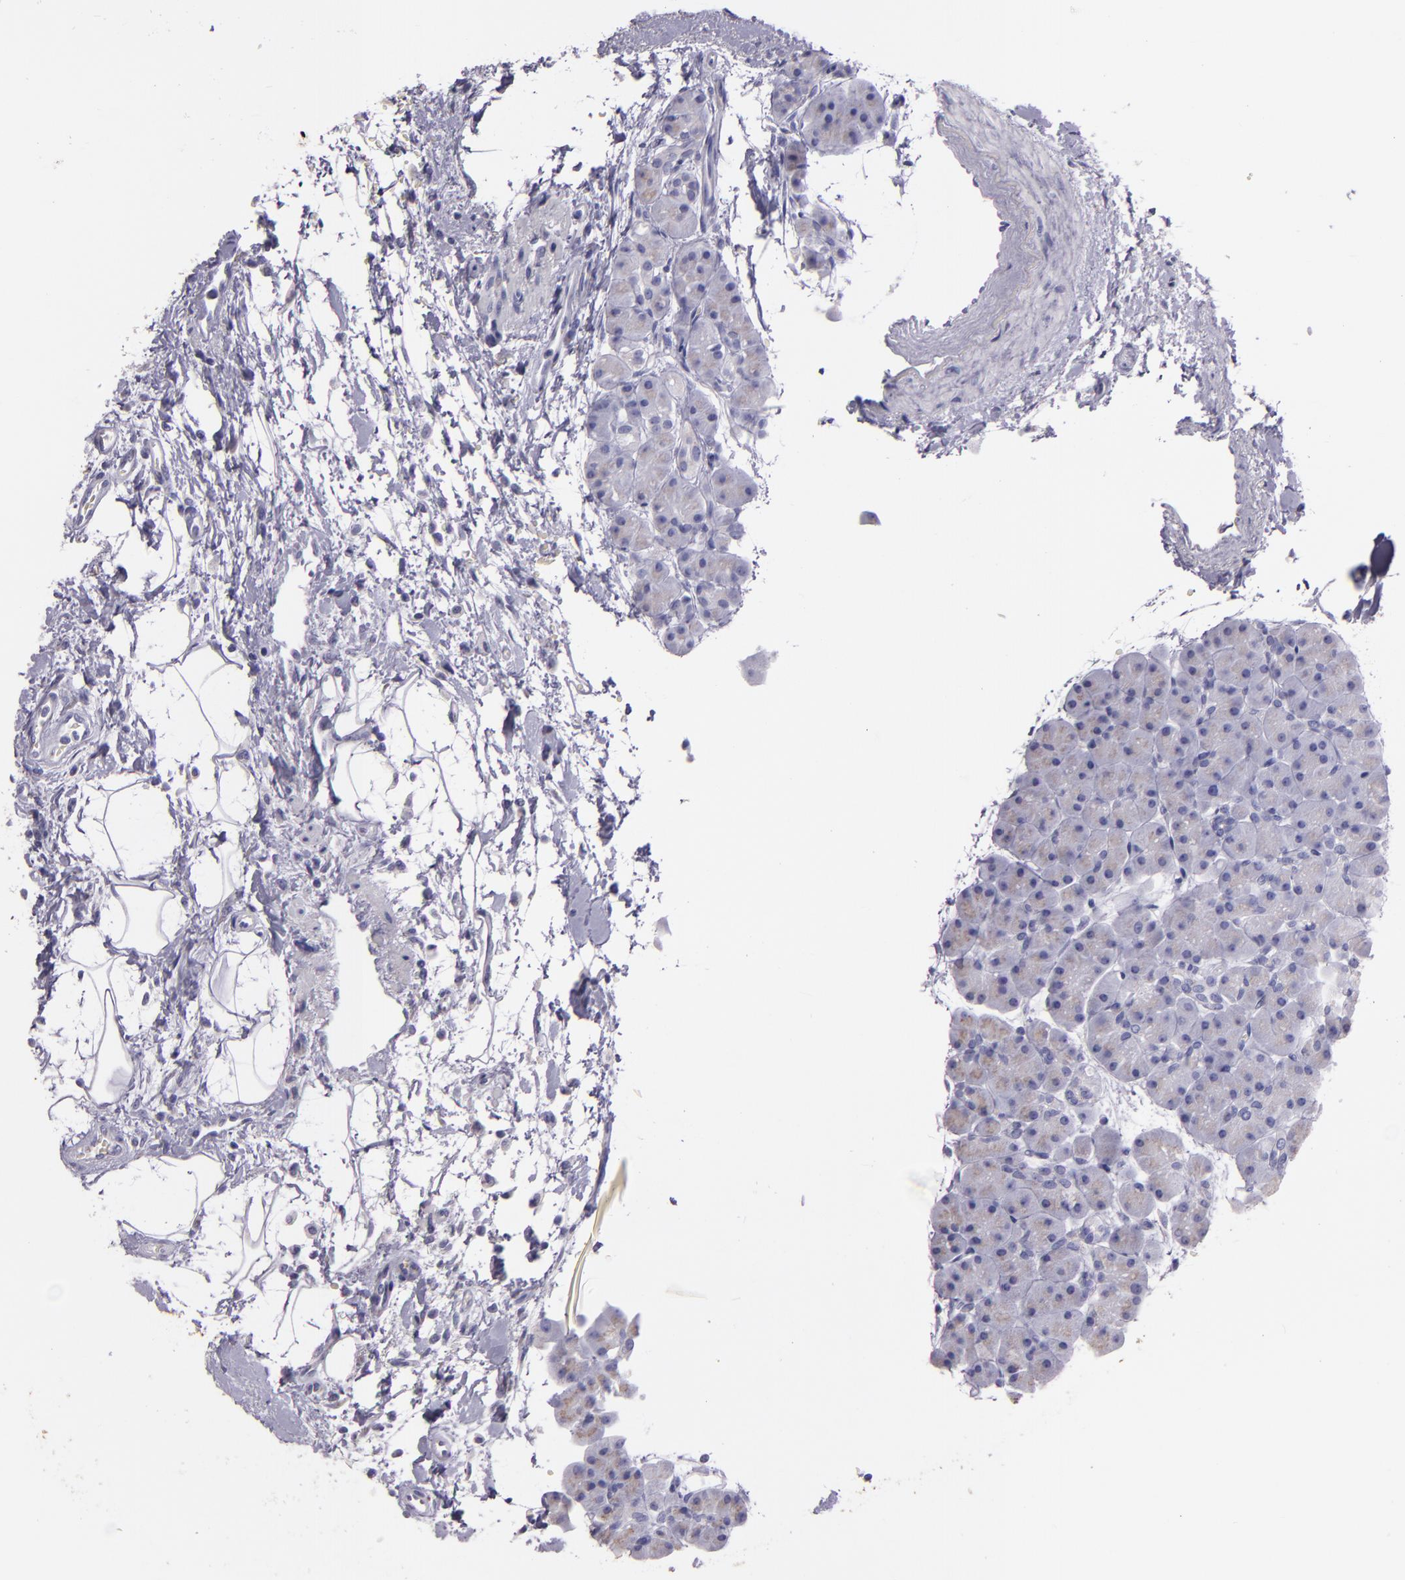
{"staining": {"intensity": "negative", "quantity": "none", "location": "none"}, "tissue": "pancreas", "cell_type": "Exocrine glandular cells", "image_type": "normal", "snomed": [{"axis": "morphology", "description": "Normal tissue, NOS"}, {"axis": "topography", "description": "Pancreas"}], "caption": "Immunohistochemistry histopathology image of benign pancreas stained for a protein (brown), which reveals no positivity in exocrine glandular cells. The staining is performed using DAB brown chromogen with nuclei counter-stained in using hematoxylin.", "gene": "MUC5AC", "patient": {"sex": "male", "age": 66}}